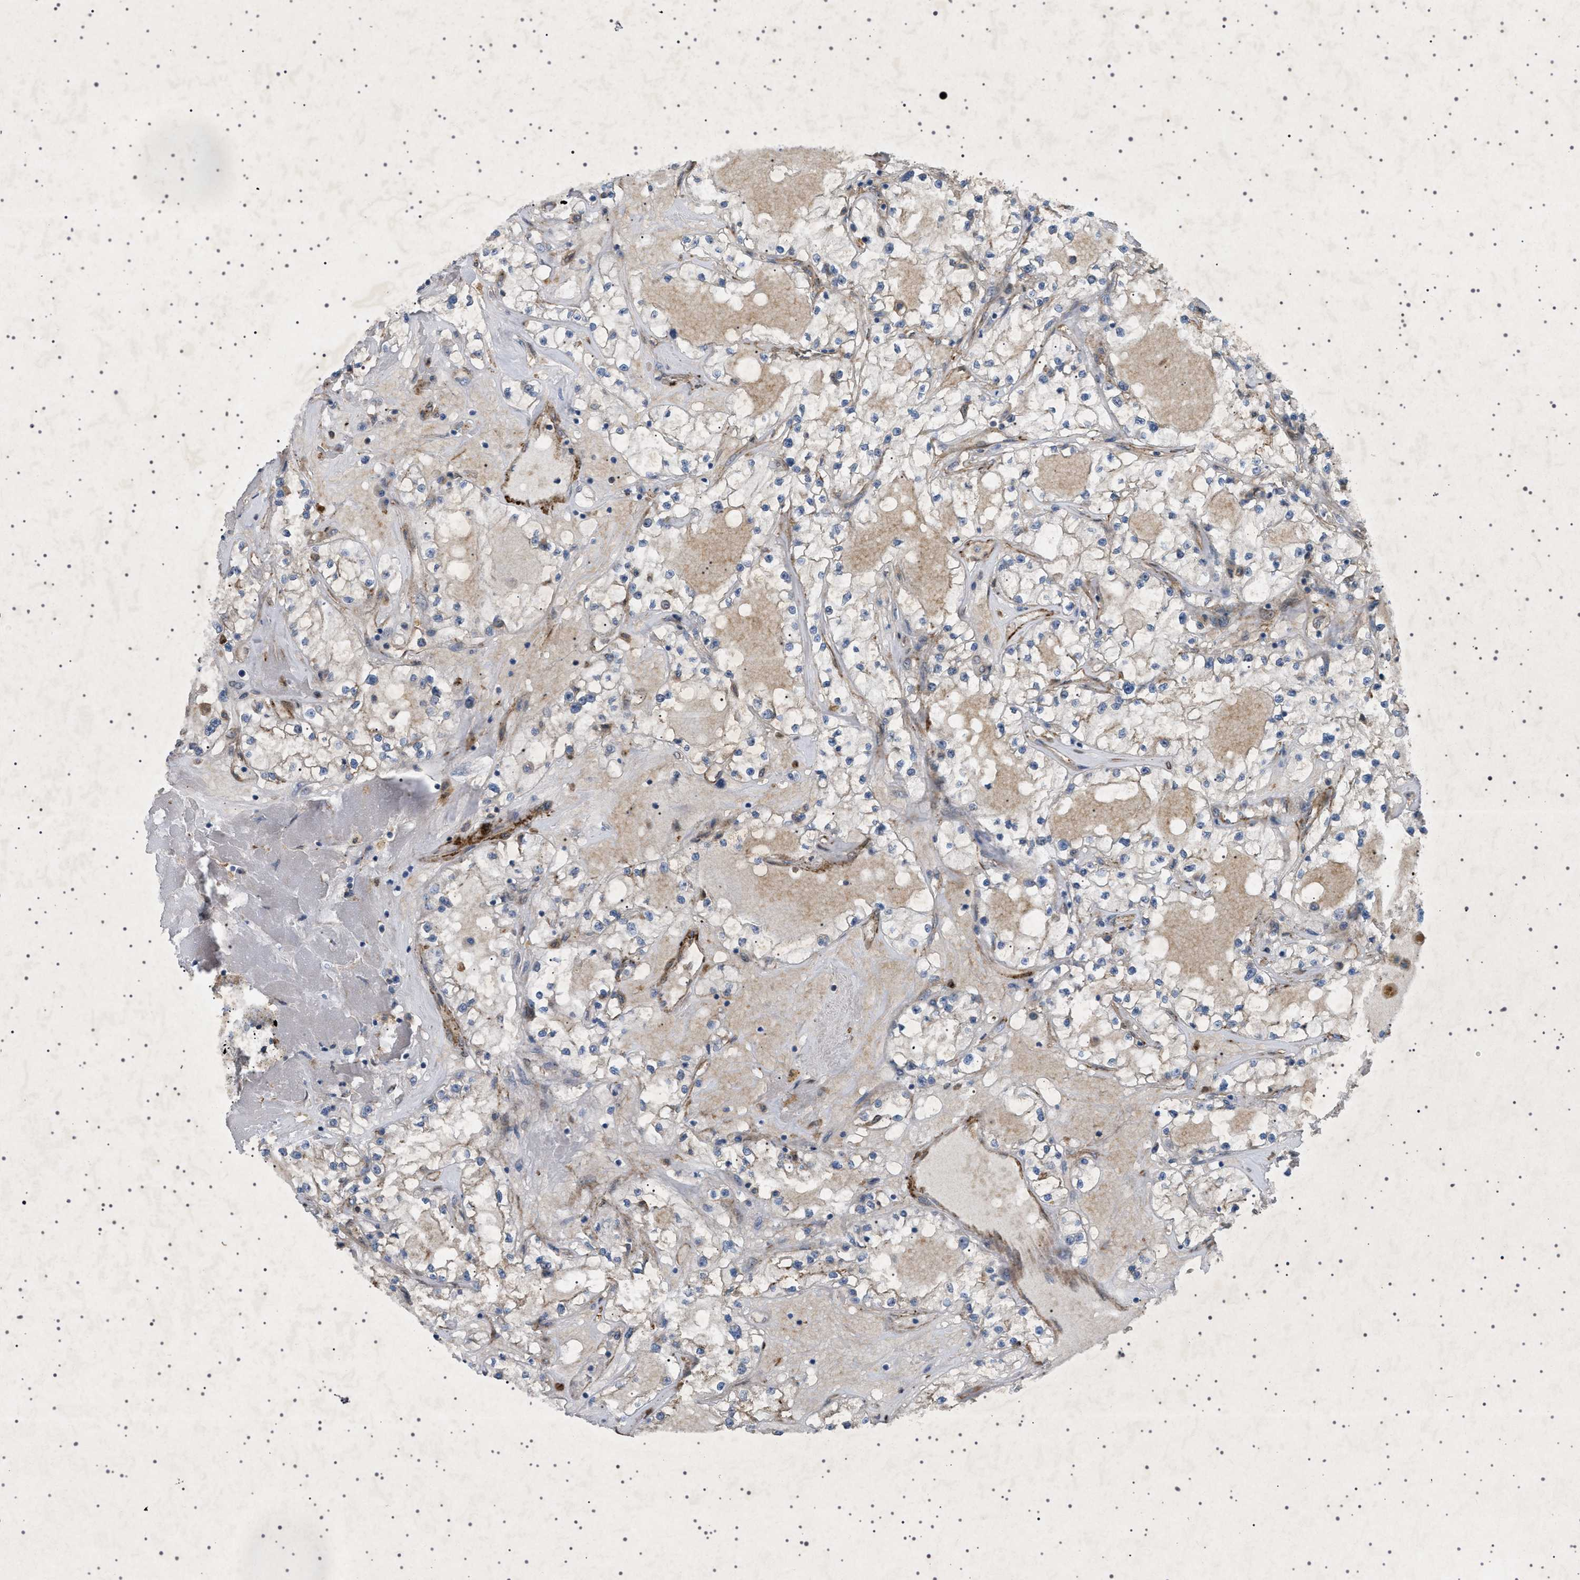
{"staining": {"intensity": "negative", "quantity": "none", "location": "none"}, "tissue": "renal cancer", "cell_type": "Tumor cells", "image_type": "cancer", "snomed": [{"axis": "morphology", "description": "Adenocarcinoma, NOS"}, {"axis": "topography", "description": "Kidney"}], "caption": "A high-resolution photomicrograph shows immunohistochemistry (IHC) staining of adenocarcinoma (renal), which demonstrates no significant staining in tumor cells.", "gene": "CCDC186", "patient": {"sex": "male", "age": 56}}